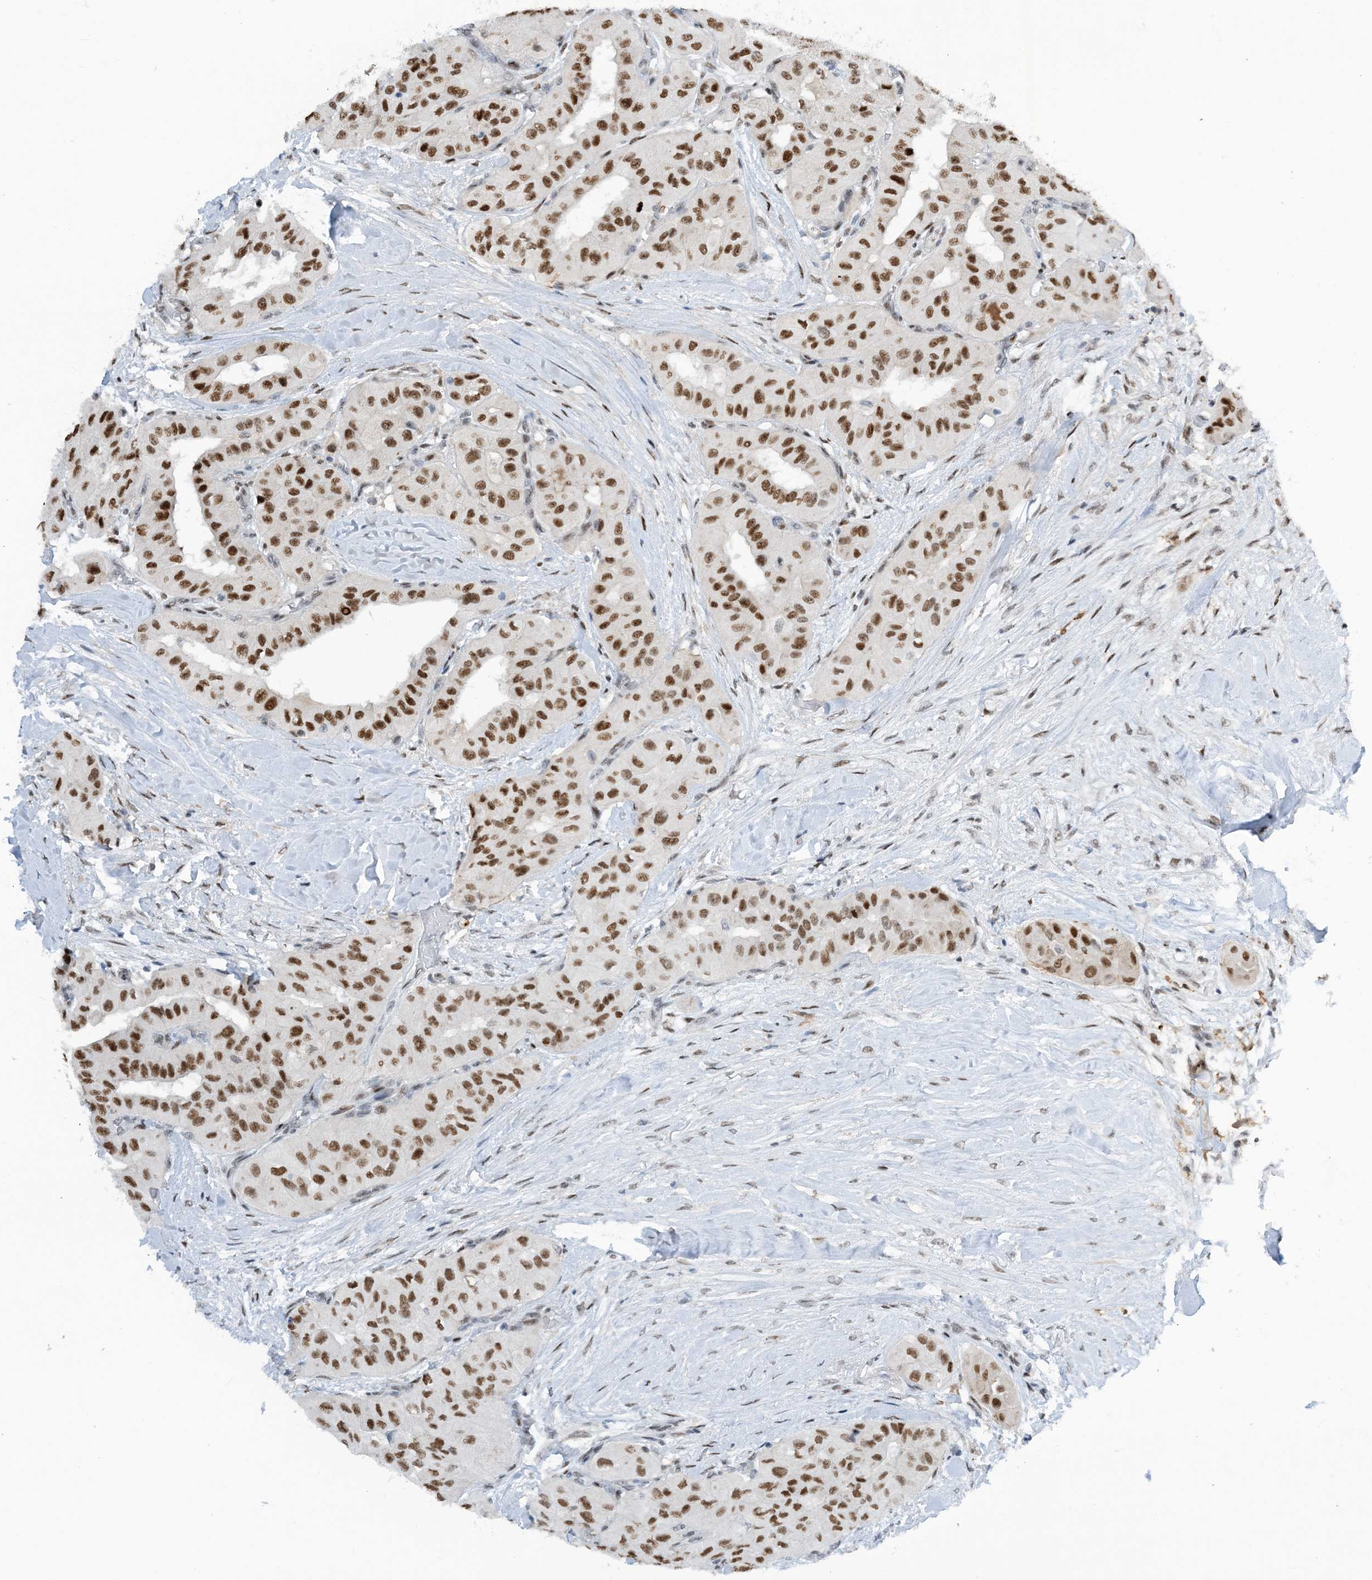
{"staining": {"intensity": "moderate", "quantity": ">75%", "location": "nuclear"}, "tissue": "thyroid cancer", "cell_type": "Tumor cells", "image_type": "cancer", "snomed": [{"axis": "morphology", "description": "Papillary adenocarcinoma, NOS"}, {"axis": "topography", "description": "Thyroid gland"}], "caption": "The image reveals staining of thyroid cancer (papillary adenocarcinoma), revealing moderate nuclear protein staining (brown color) within tumor cells.", "gene": "HEMK1", "patient": {"sex": "female", "age": 59}}